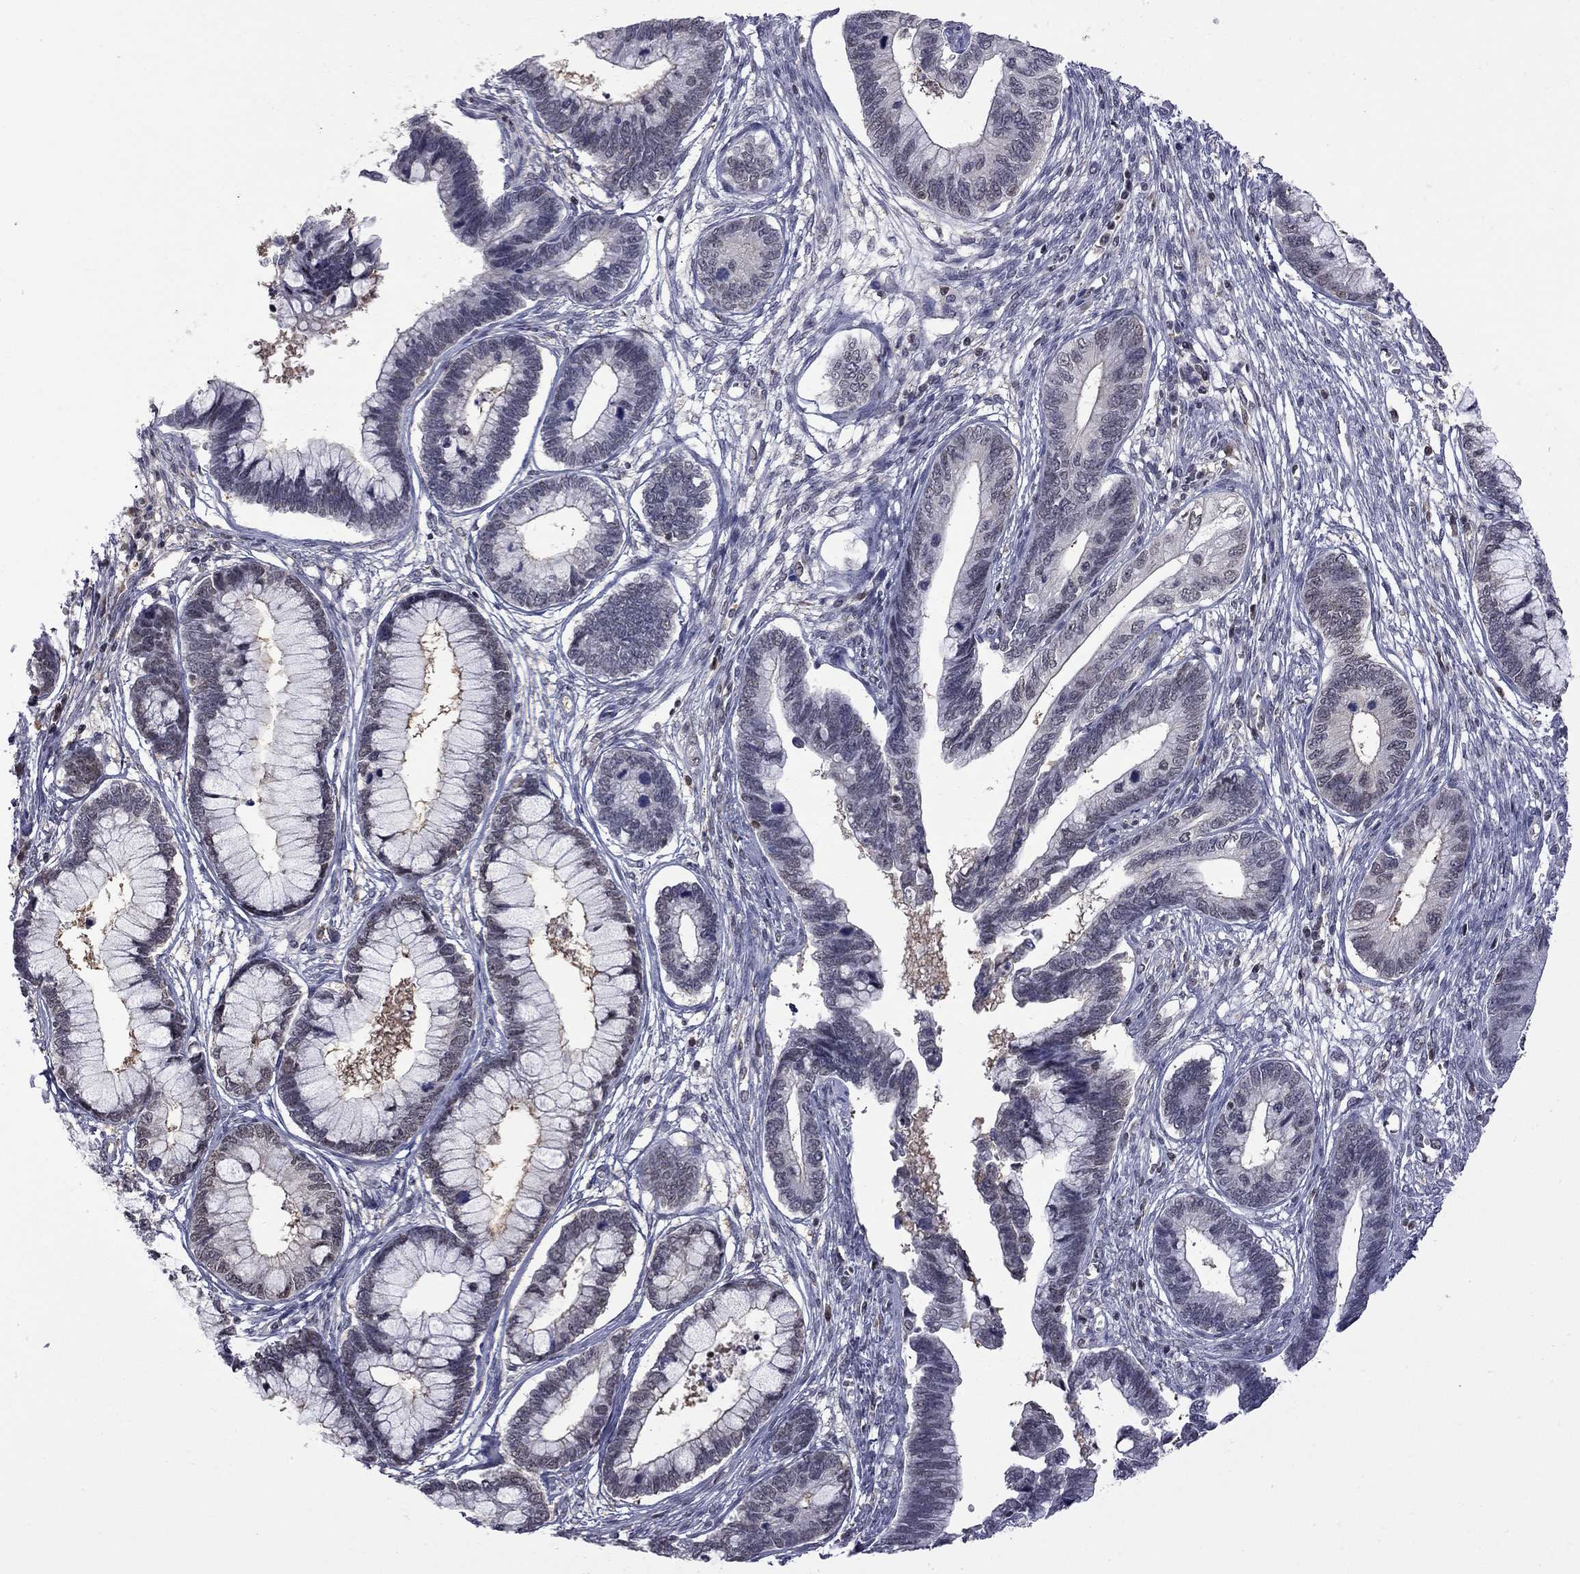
{"staining": {"intensity": "negative", "quantity": "none", "location": "none"}, "tissue": "cervical cancer", "cell_type": "Tumor cells", "image_type": "cancer", "snomed": [{"axis": "morphology", "description": "Adenocarcinoma, NOS"}, {"axis": "topography", "description": "Cervix"}], "caption": "Cervical cancer (adenocarcinoma) was stained to show a protein in brown. There is no significant expression in tumor cells. (DAB IHC with hematoxylin counter stain).", "gene": "RFWD3", "patient": {"sex": "female", "age": 44}}